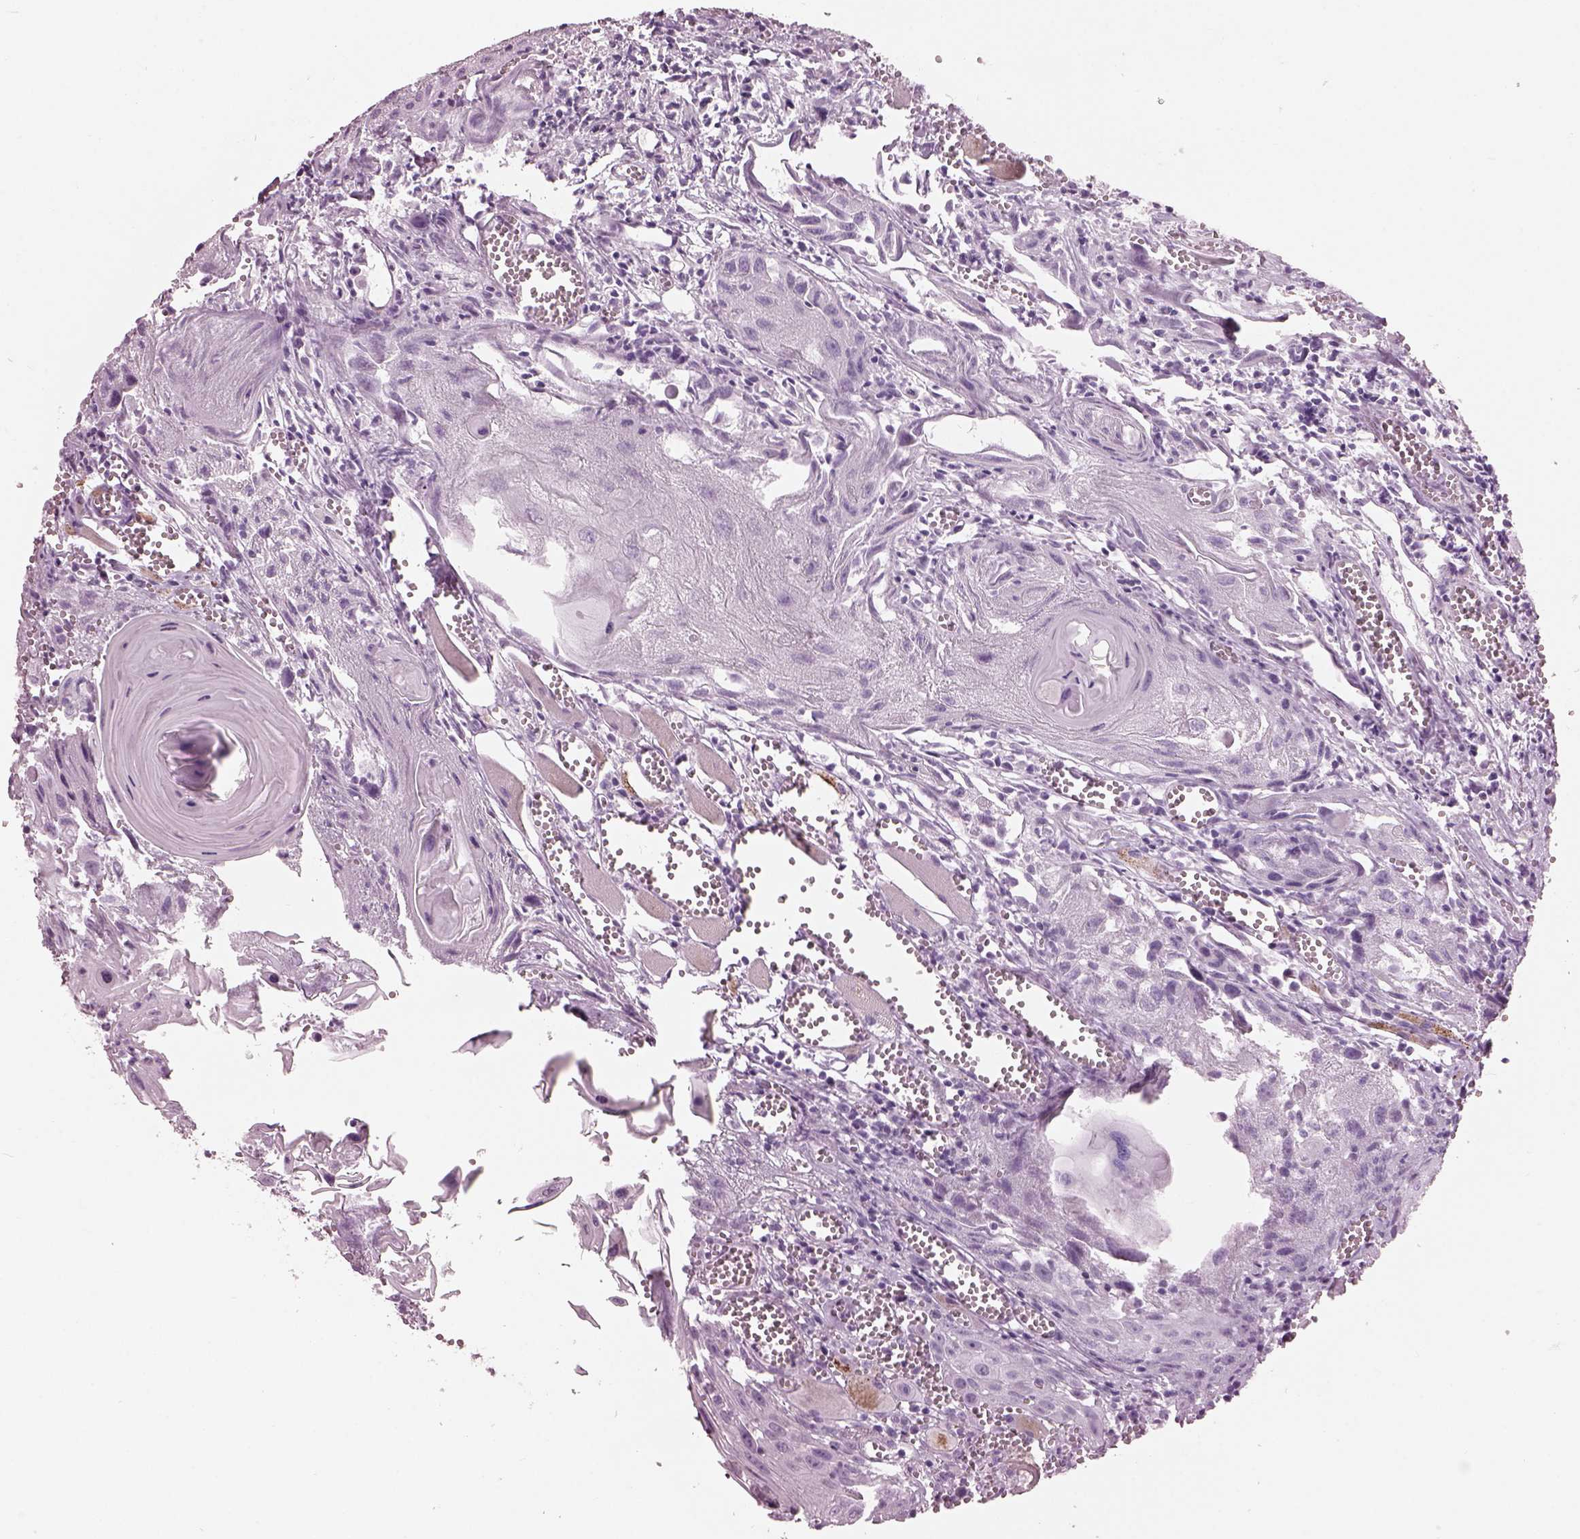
{"staining": {"intensity": "negative", "quantity": "none", "location": "none"}, "tissue": "head and neck cancer", "cell_type": "Tumor cells", "image_type": "cancer", "snomed": [{"axis": "morphology", "description": "Squamous cell carcinoma, NOS"}, {"axis": "topography", "description": "Head-Neck"}], "caption": "Head and neck cancer stained for a protein using IHC demonstrates no staining tumor cells.", "gene": "HYDIN", "patient": {"sex": "female", "age": 80}}